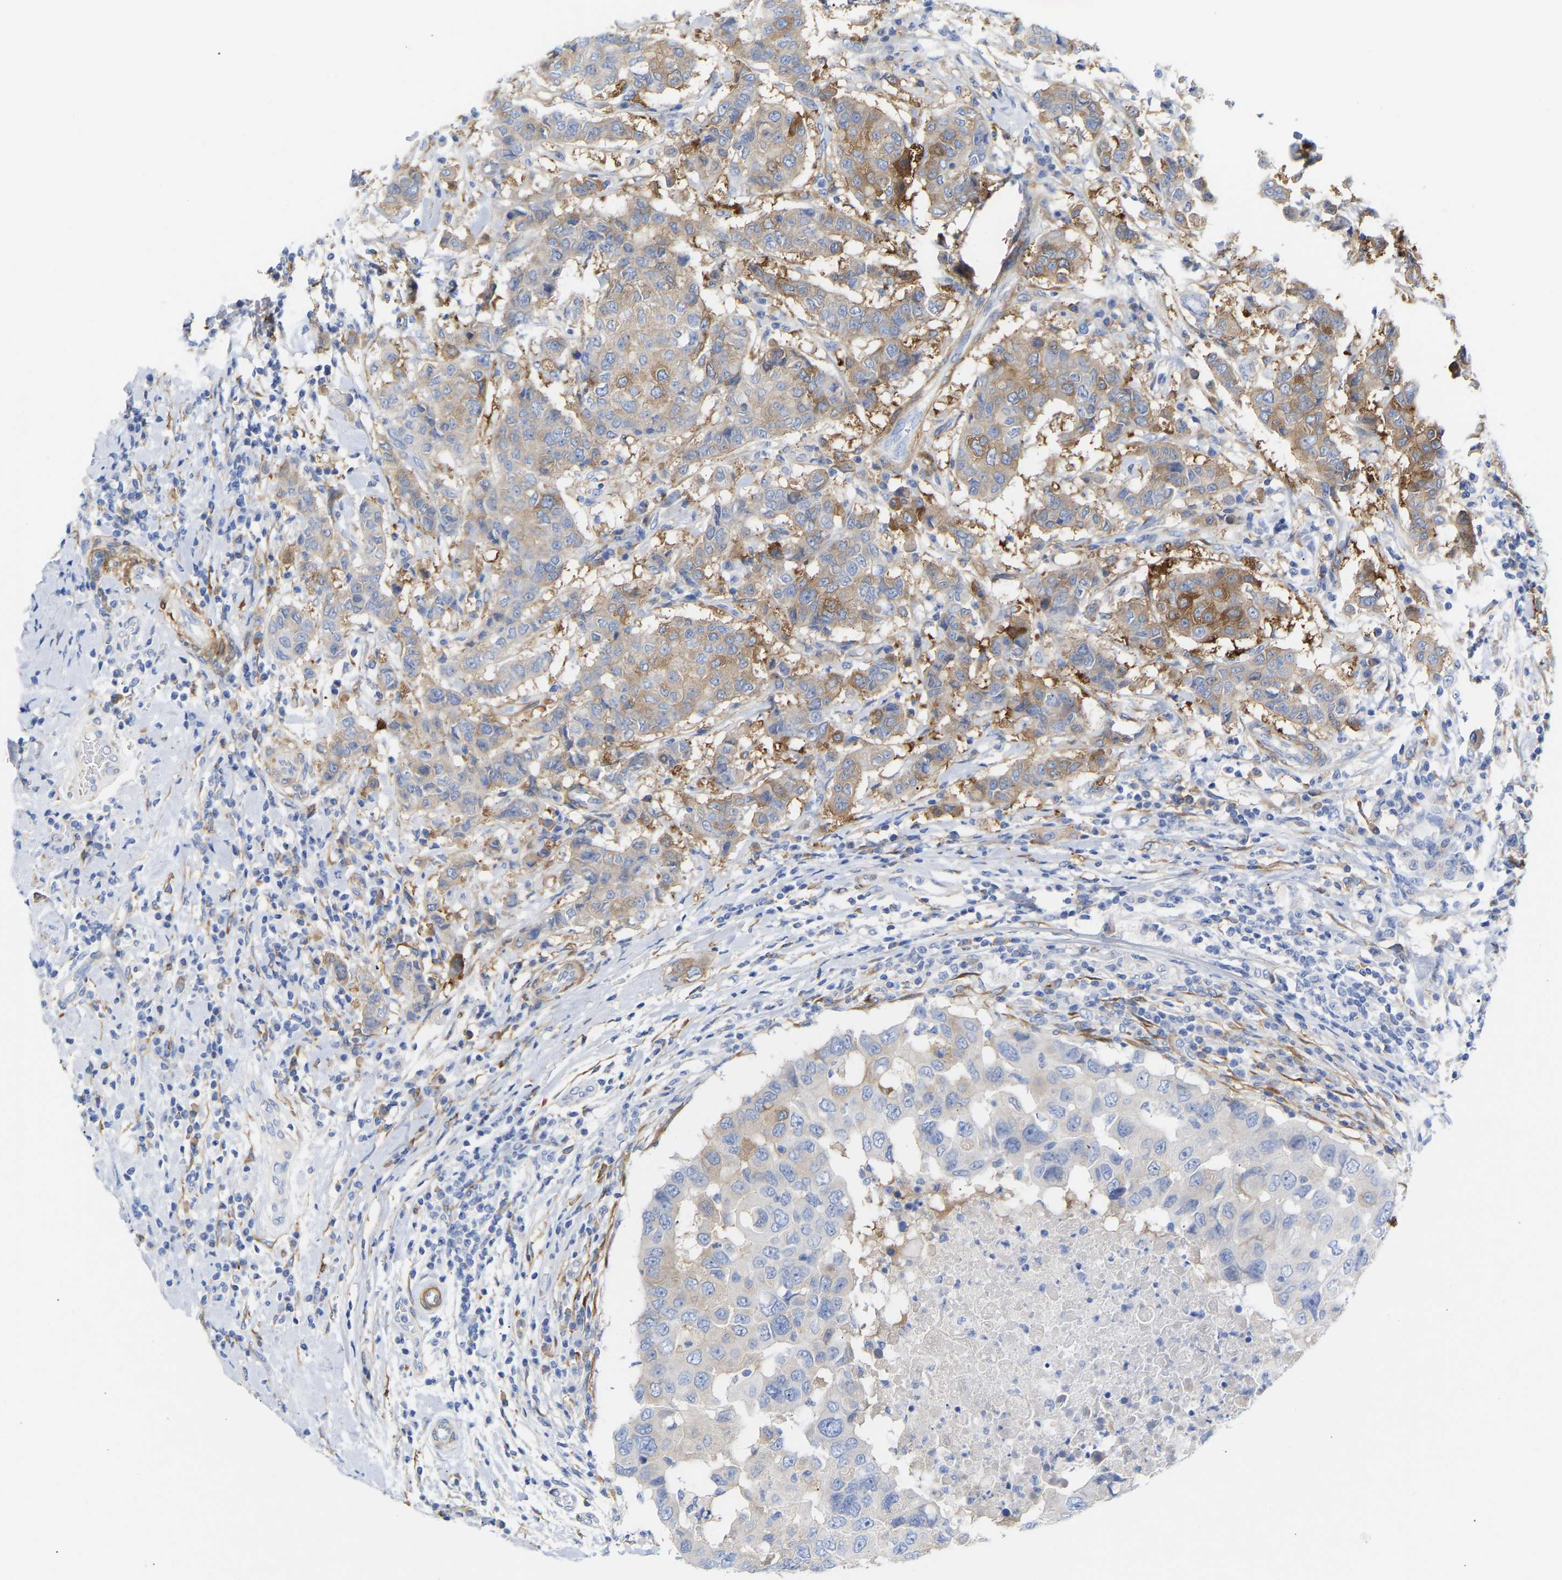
{"staining": {"intensity": "weak", "quantity": "25%-75%", "location": "cytoplasmic/membranous"}, "tissue": "breast cancer", "cell_type": "Tumor cells", "image_type": "cancer", "snomed": [{"axis": "morphology", "description": "Duct carcinoma"}, {"axis": "topography", "description": "Breast"}], "caption": "Protein expression analysis of human breast invasive ductal carcinoma reveals weak cytoplasmic/membranous expression in about 25%-75% of tumor cells. Nuclei are stained in blue.", "gene": "AMPH", "patient": {"sex": "female", "age": 27}}